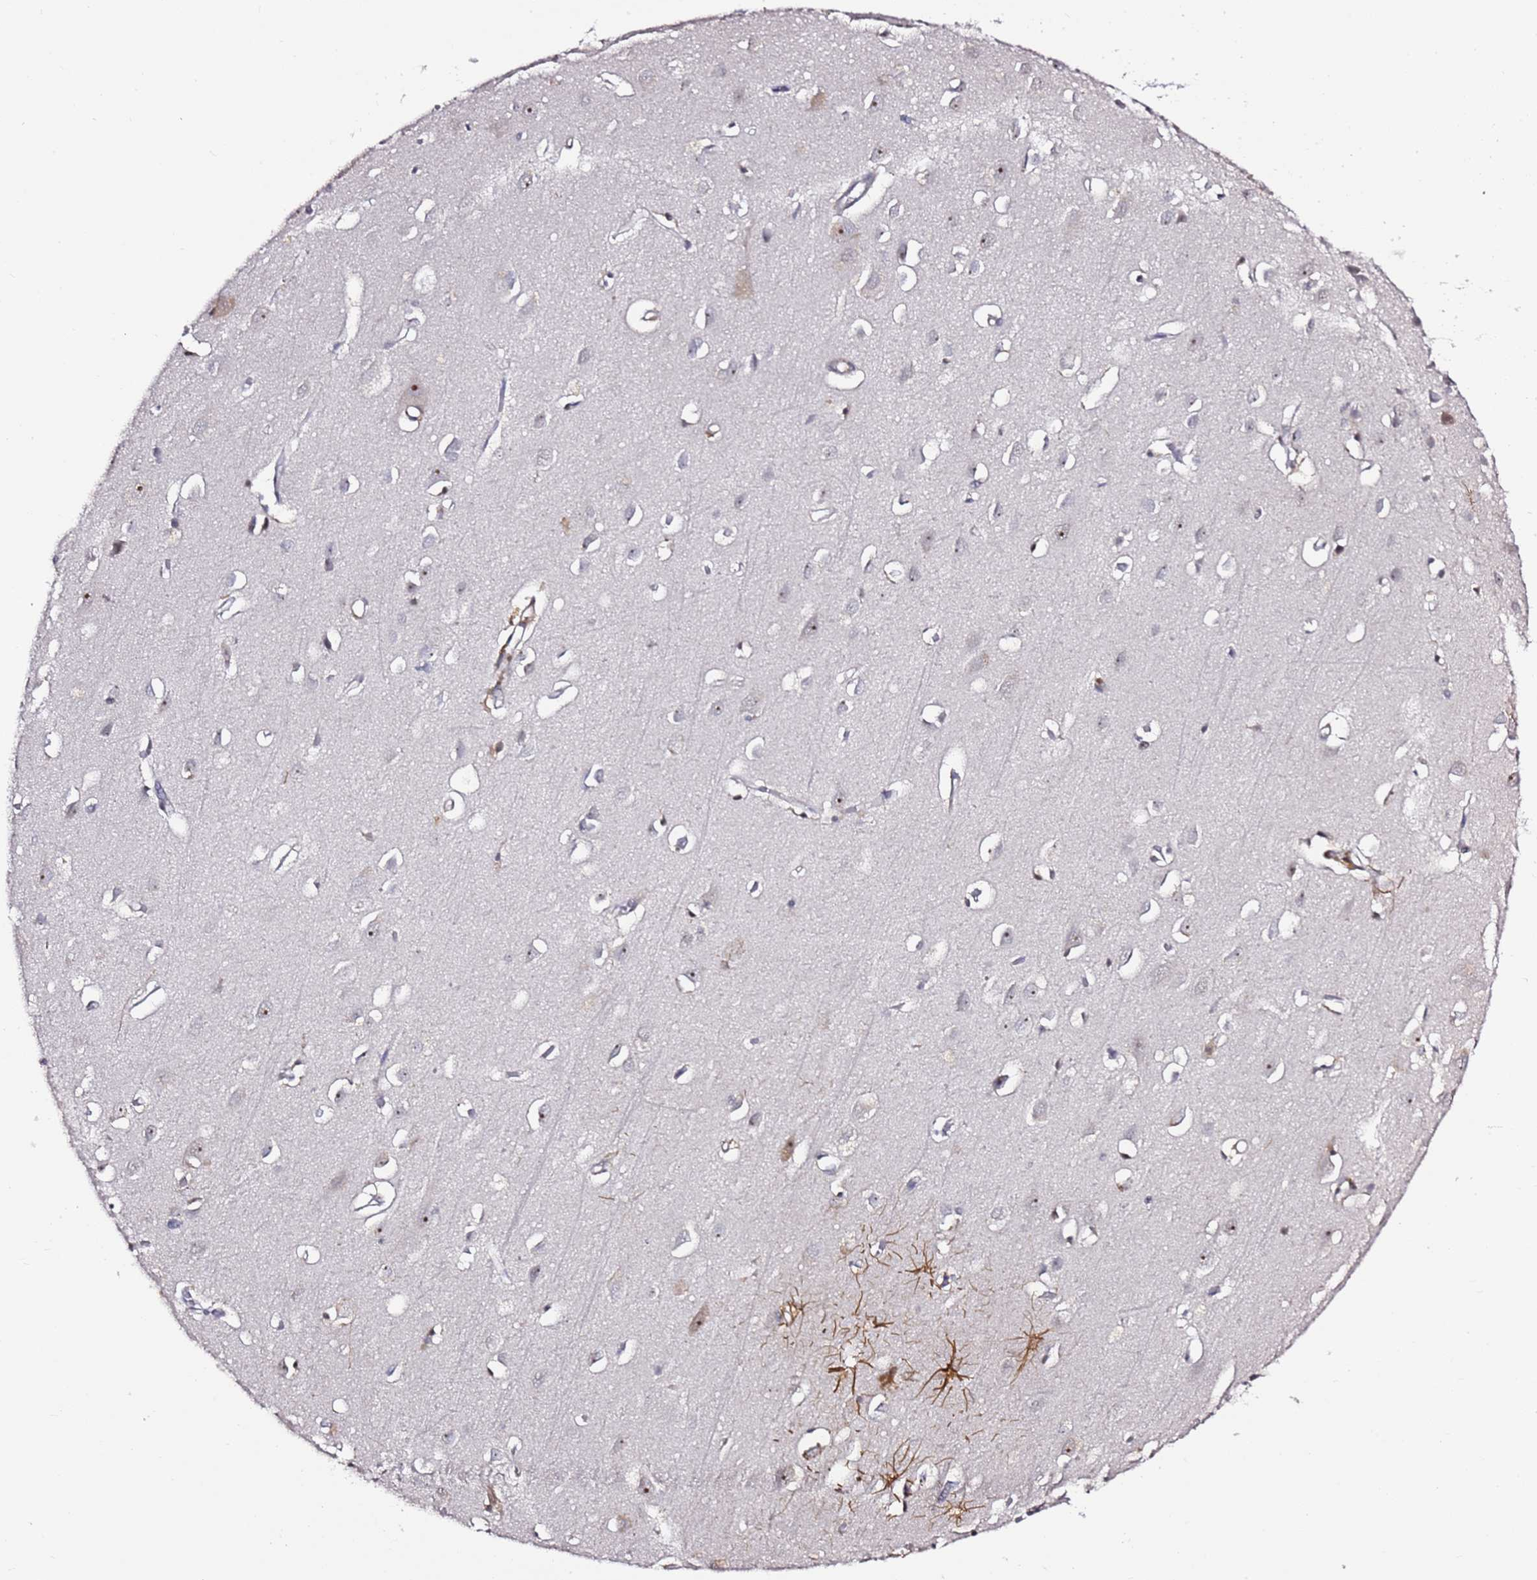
{"staining": {"intensity": "negative", "quantity": "none", "location": "none"}, "tissue": "cerebral cortex", "cell_type": "Endothelial cells", "image_type": "normal", "snomed": [{"axis": "morphology", "description": "Normal tissue, NOS"}, {"axis": "topography", "description": "Cerebral cortex"}], "caption": "Immunohistochemical staining of normal cerebral cortex demonstrates no significant expression in endothelial cells. Brightfield microscopy of IHC stained with DAB (brown) and hematoxylin (blue), captured at high magnification.", "gene": "FCF1", "patient": {"sex": "female", "age": 64}}